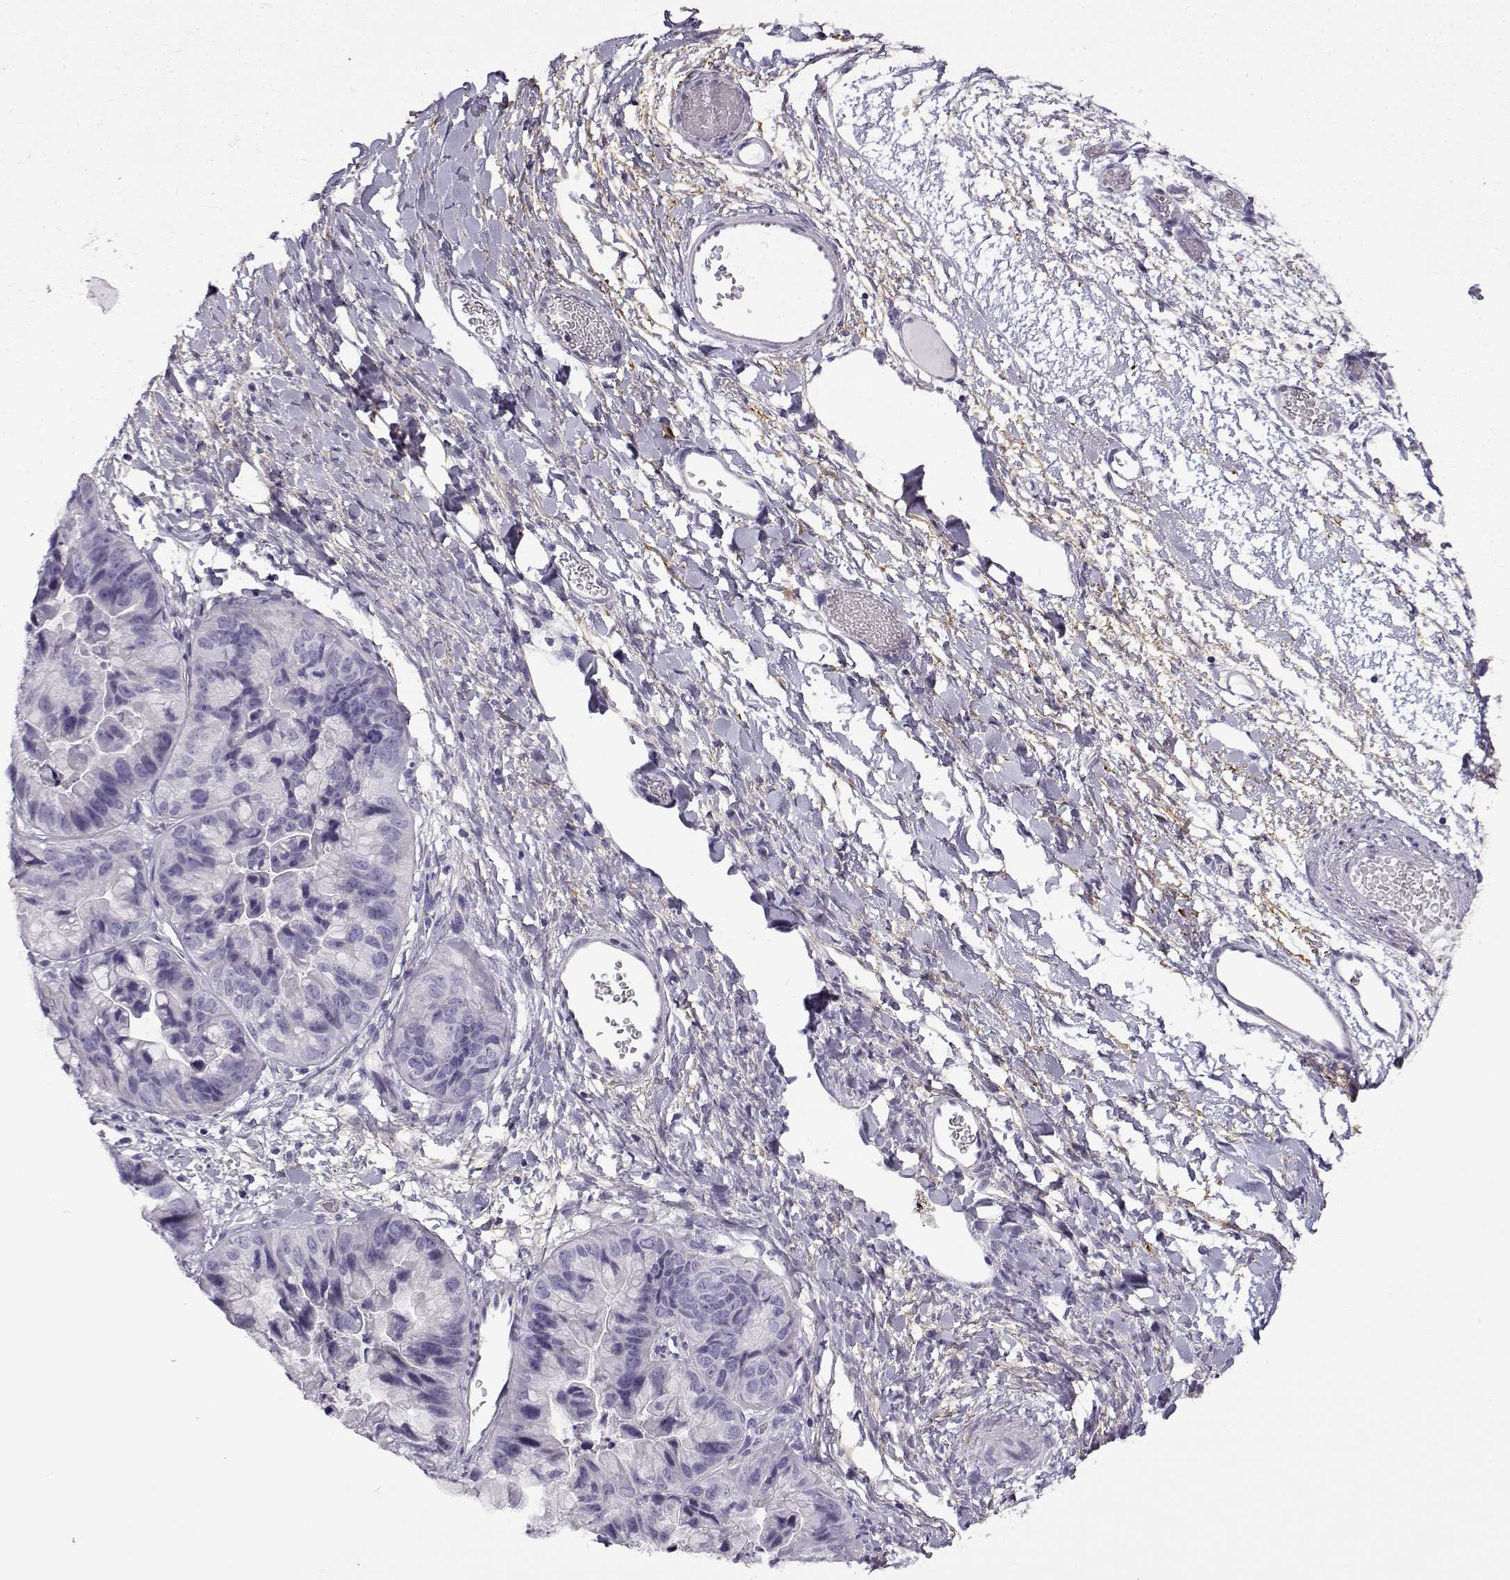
{"staining": {"intensity": "negative", "quantity": "none", "location": "none"}, "tissue": "ovarian cancer", "cell_type": "Tumor cells", "image_type": "cancer", "snomed": [{"axis": "morphology", "description": "Cystadenocarcinoma, mucinous, NOS"}, {"axis": "topography", "description": "Ovary"}], "caption": "High magnification brightfield microscopy of ovarian cancer stained with DAB (3,3'-diaminobenzidine) (brown) and counterstained with hematoxylin (blue): tumor cells show no significant positivity.", "gene": "GTSF1L", "patient": {"sex": "female", "age": 76}}